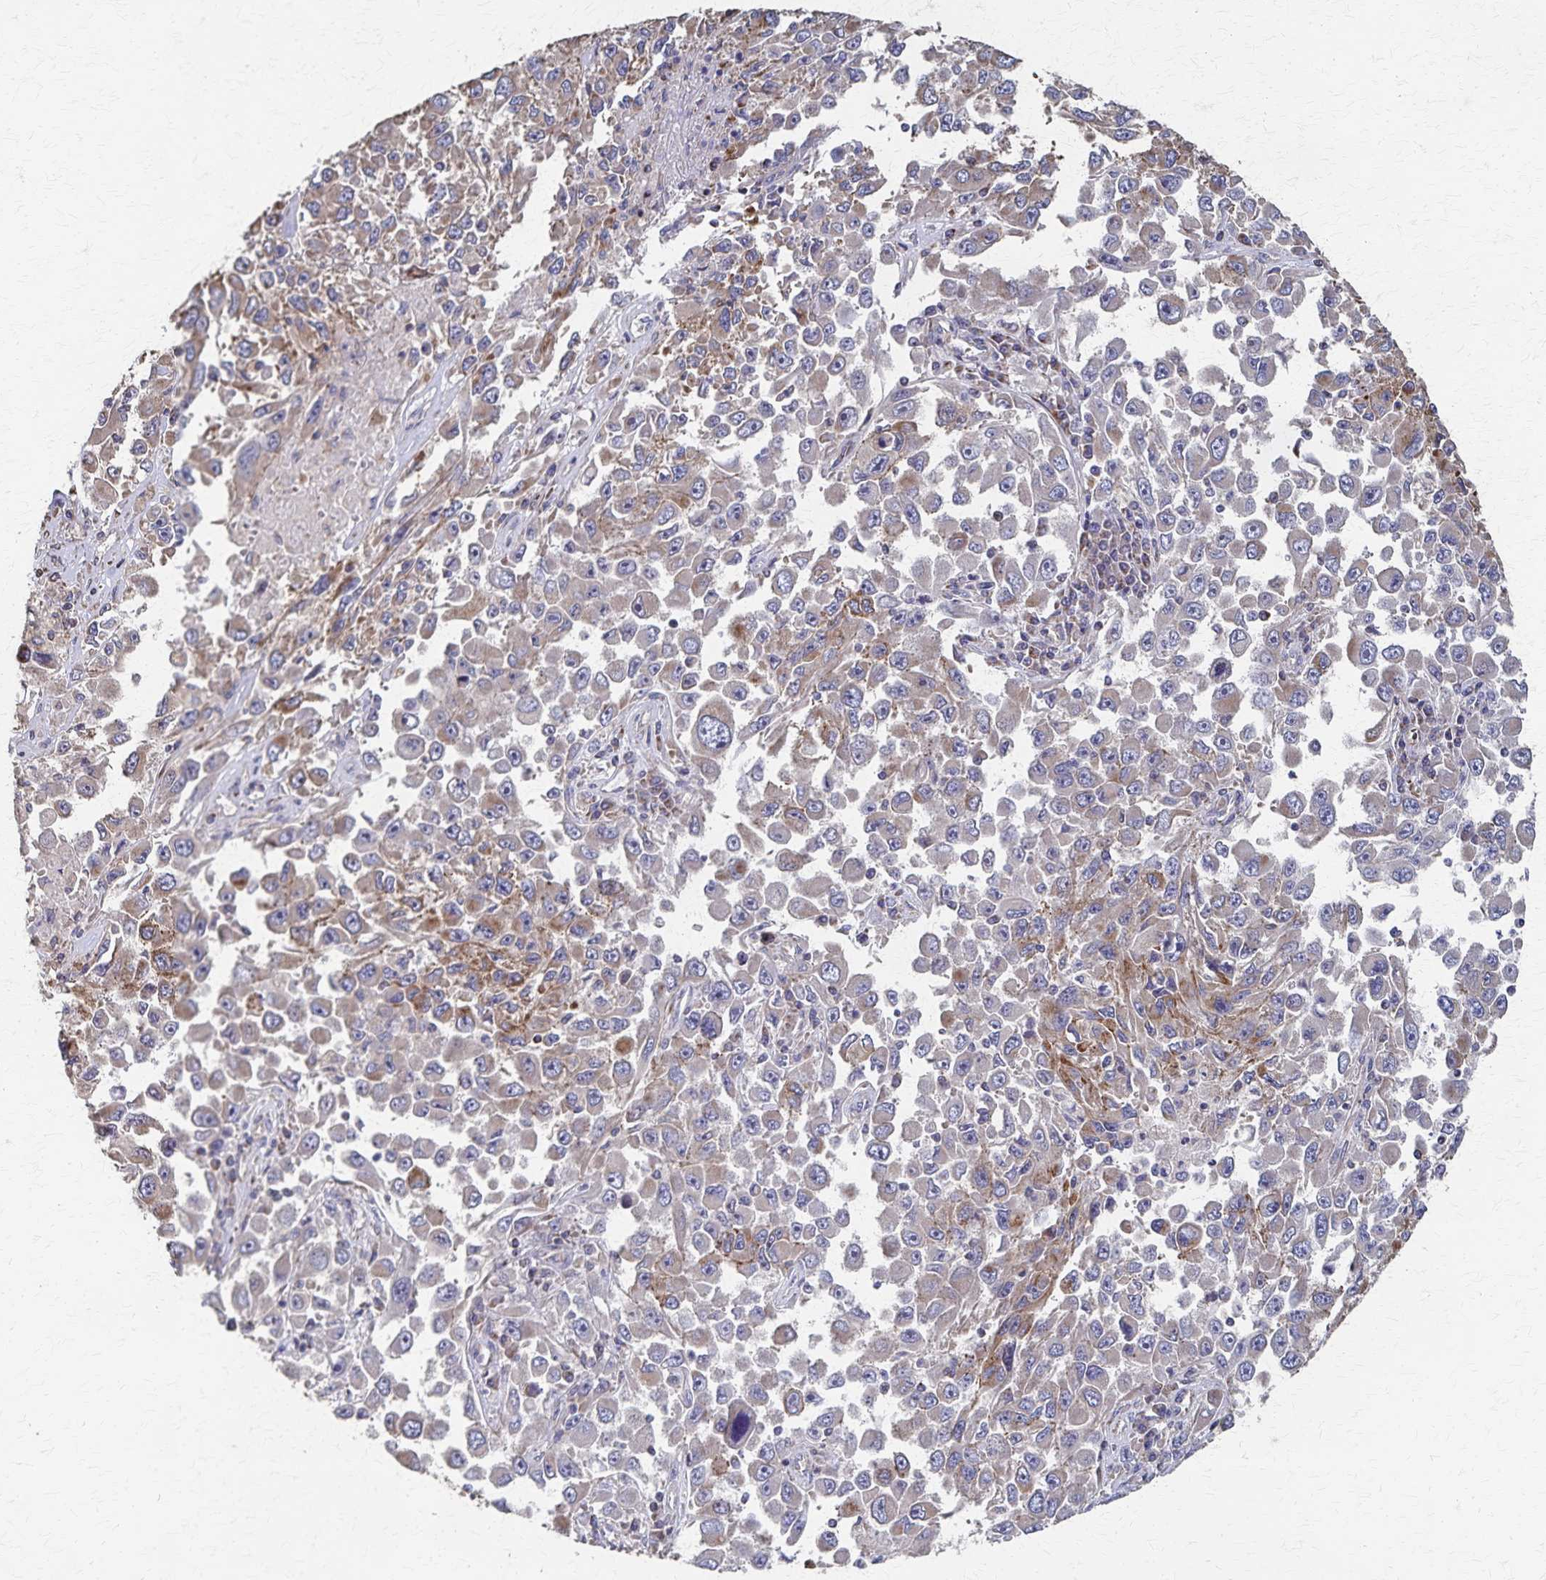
{"staining": {"intensity": "weak", "quantity": "25%-75%", "location": "cytoplasmic/membranous"}, "tissue": "melanoma", "cell_type": "Tumor cells", "image_type": "cancer", "snomed": [{"axis": "morphology", "description": "Malignant melanoma, Metastatic site"}, {"axis": "topography", "description": "Lymph node"}], "caption": "Protein expression by immunohistochemistry (IHC) exhibits weak cytoplasmic/membranous staining in approximately 25%-75% of tumor cells in malignant melanoma (metastatic site). (DAB IHC with brightfield microscopy, high magnification).", "gene": "PGAP2", "patient": {"sex": "female", "age": 67}}